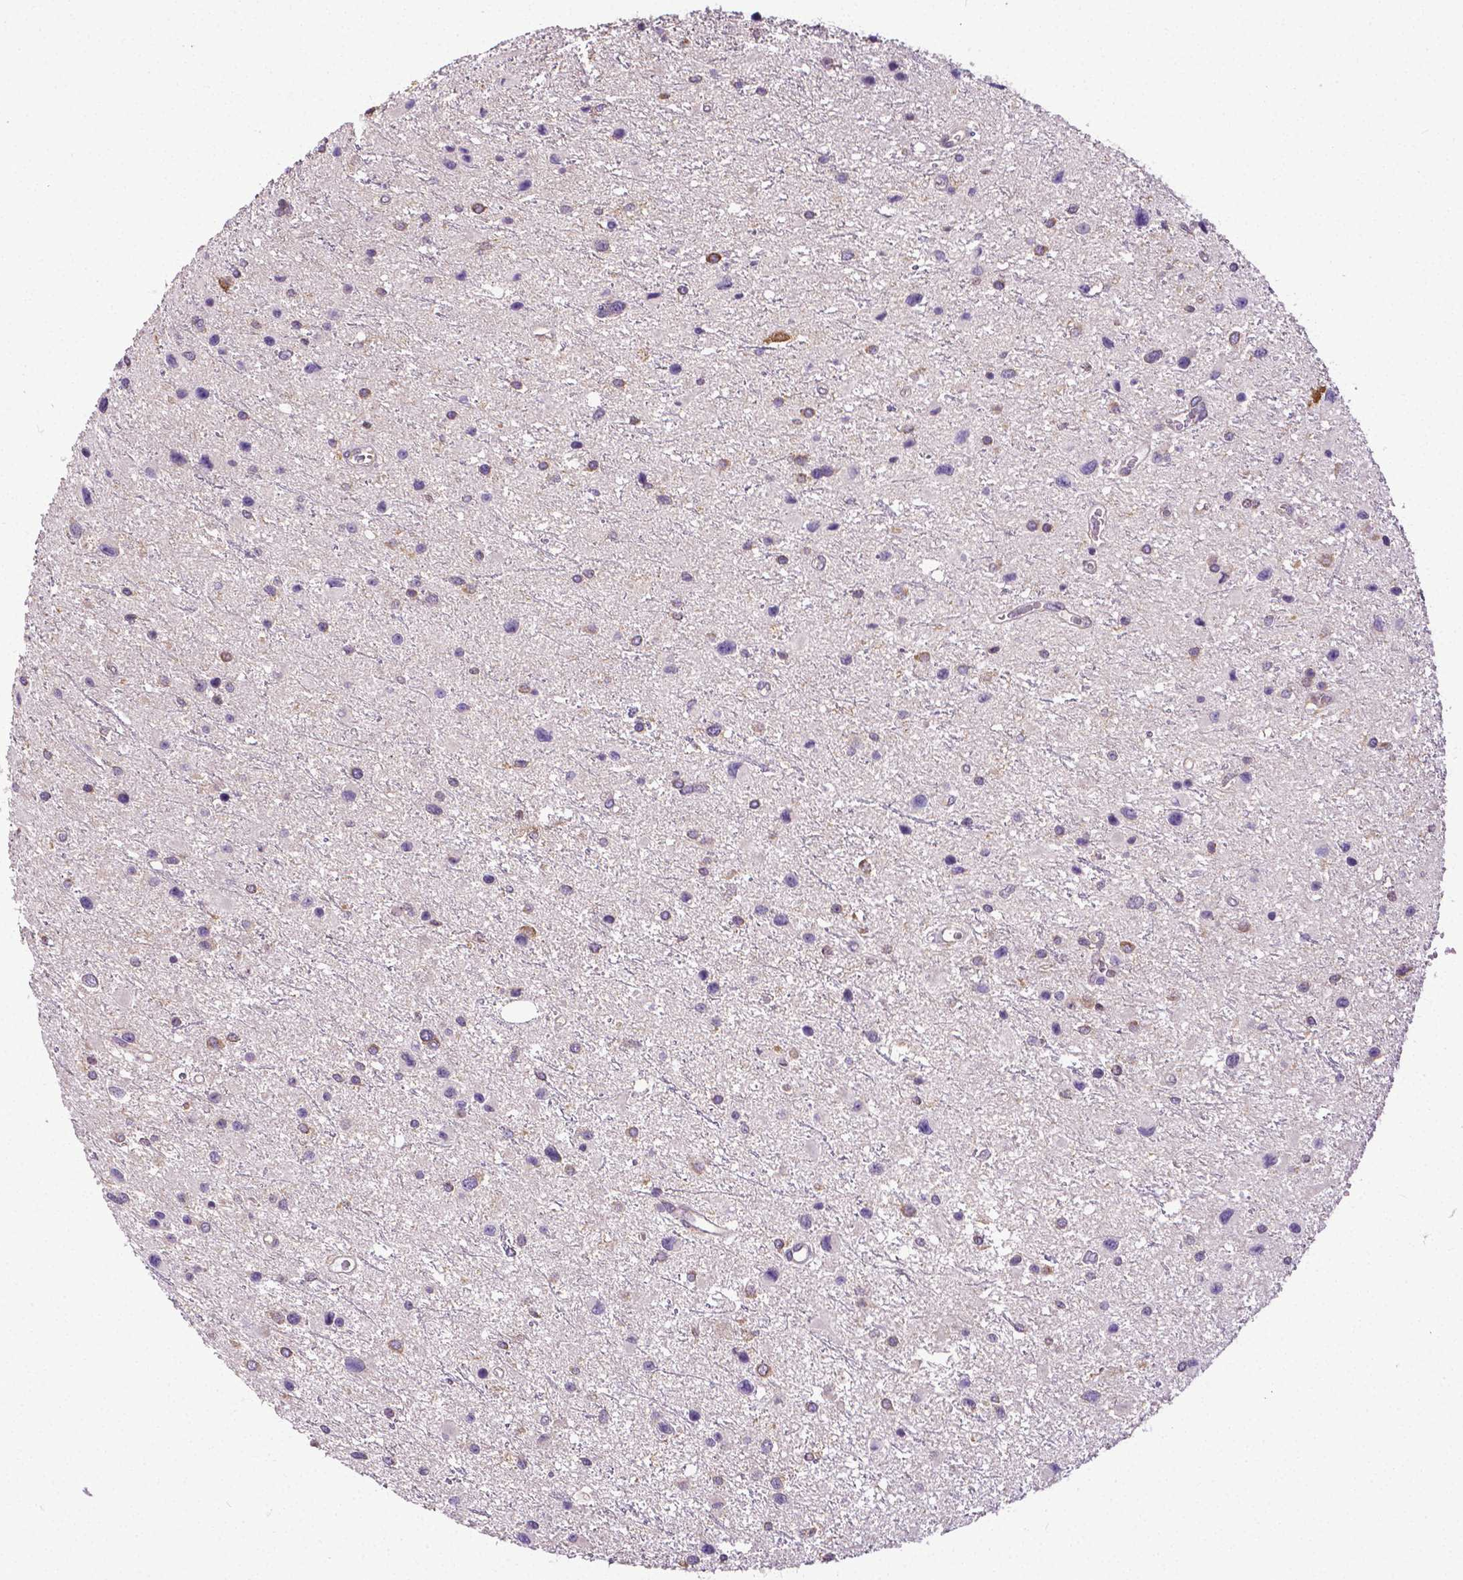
{"staining": {"intensity": "weak", "quantity": "<25%", "location": "cytoplasmic/membranous"}, "tissue": "glioma", "cell_type": "Tumor cells", "image_type": "cancer", "snomed": [{"axis": "morphology", "description": "Glioma, malignant, Low grade"}, {"axis": "topography", "description": "Brain"}], "caption": "DAB immunohistochemical staining of human glioma shows no significant positivity in tumor cells. (Stains: DAB immunohistochemistry (IHC) with hematoxylin counter stain, Microscopy: brightfield microscopy at high magnification).", "gene": "DICER1", "patient": {"sex": "female", "age": 32}}